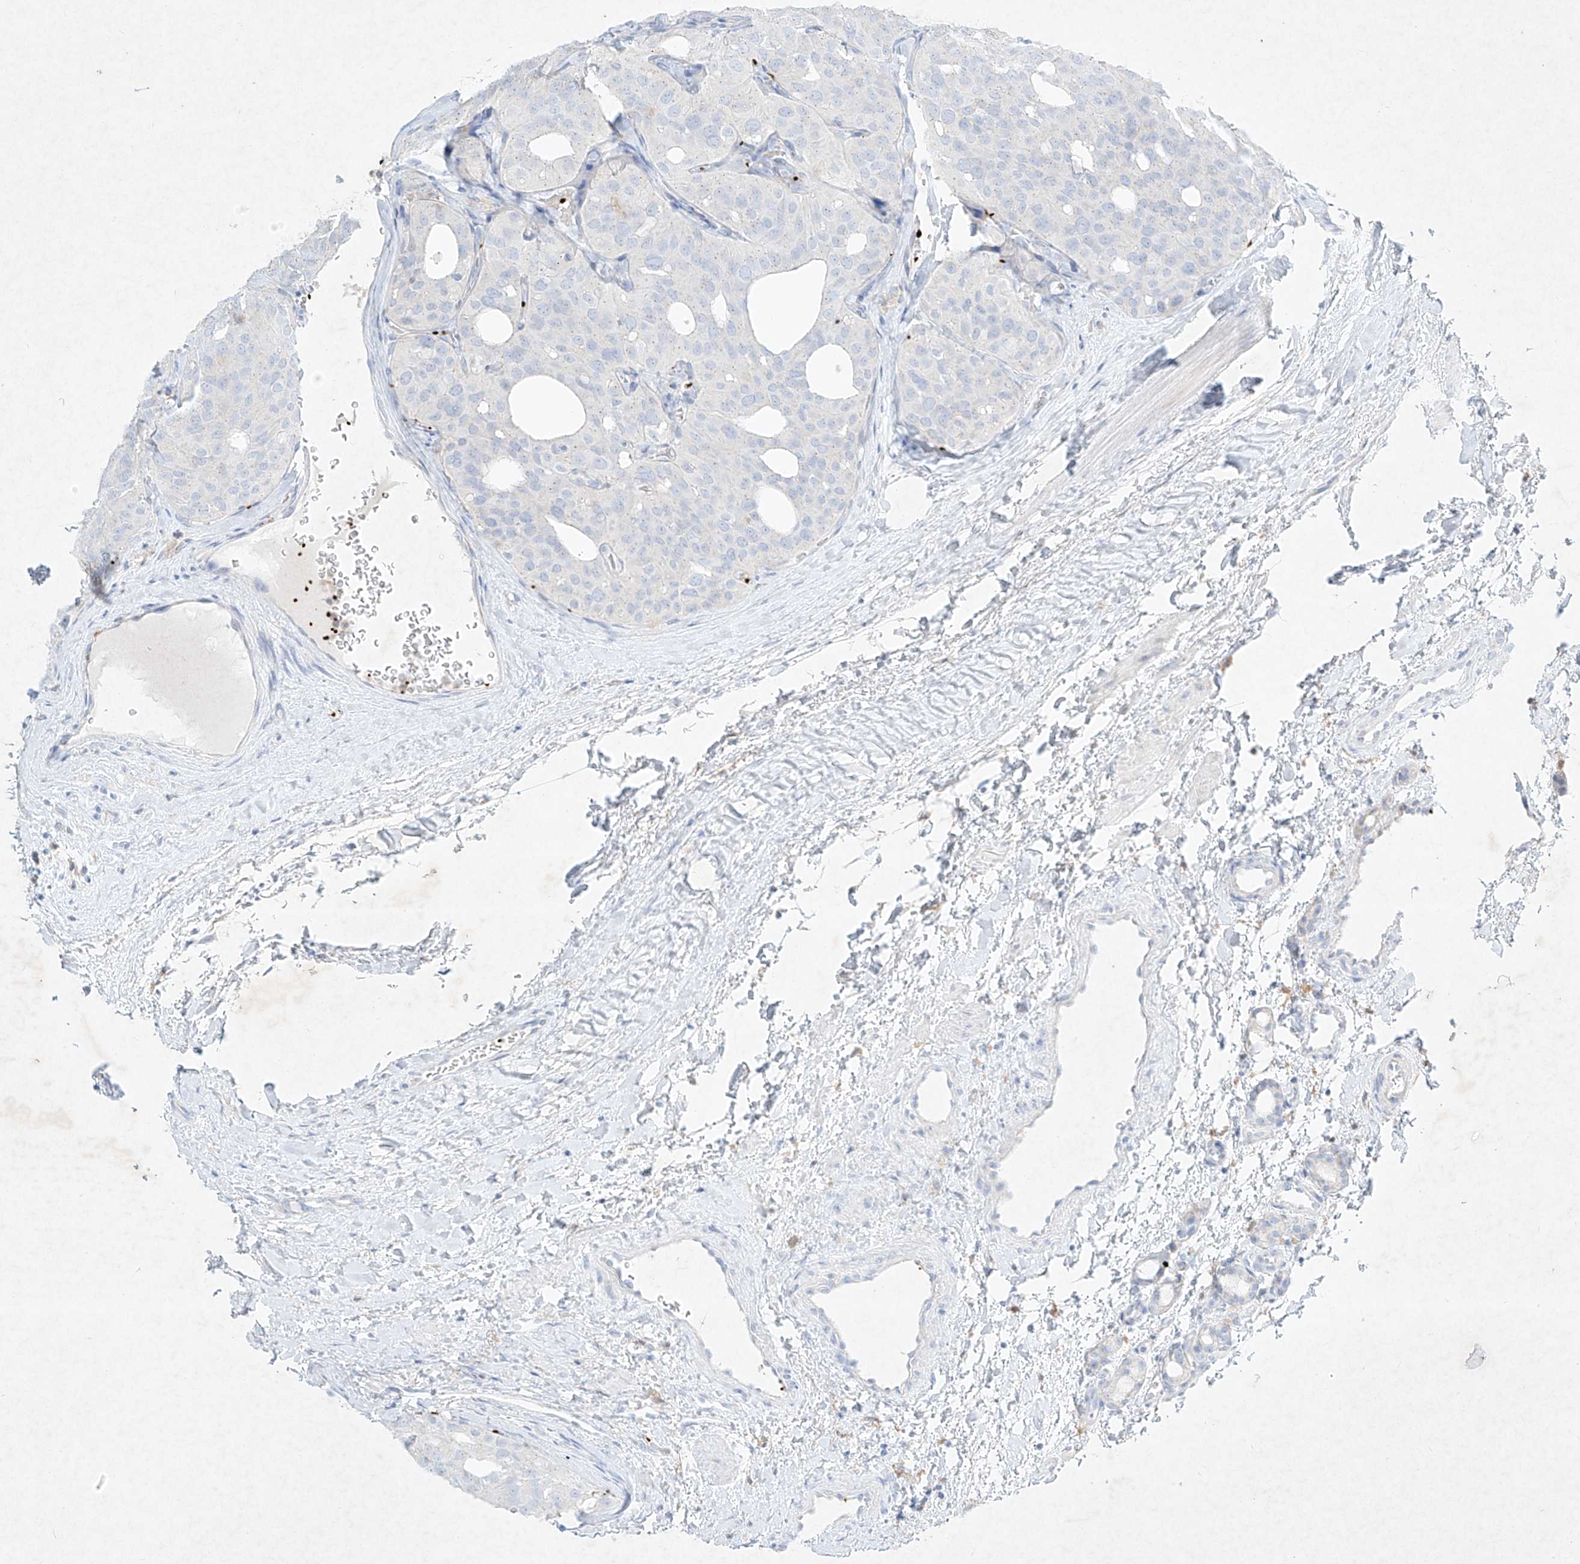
{"staining": {"intensity": "negative", "quantity": "none", "location": "none"}, "tissue": "thyroid cancer", "cell_type": "Tumor cells", "image_type": "cancer", "snomed": [{"axis": "morphology", "description": "Follicular adenoma carcinoma, NOS"}, {"axis": "topography", "description": "Thyroid gland"}], "caption": "High power microscopy micrograph of an IHC photomicrograph of thyroid cancer (follicular adenoma carcinoma), revealing no significant staining in tumor cells.", "gene": "PLEK", "patient": {"sex": "male", "age": 75}}